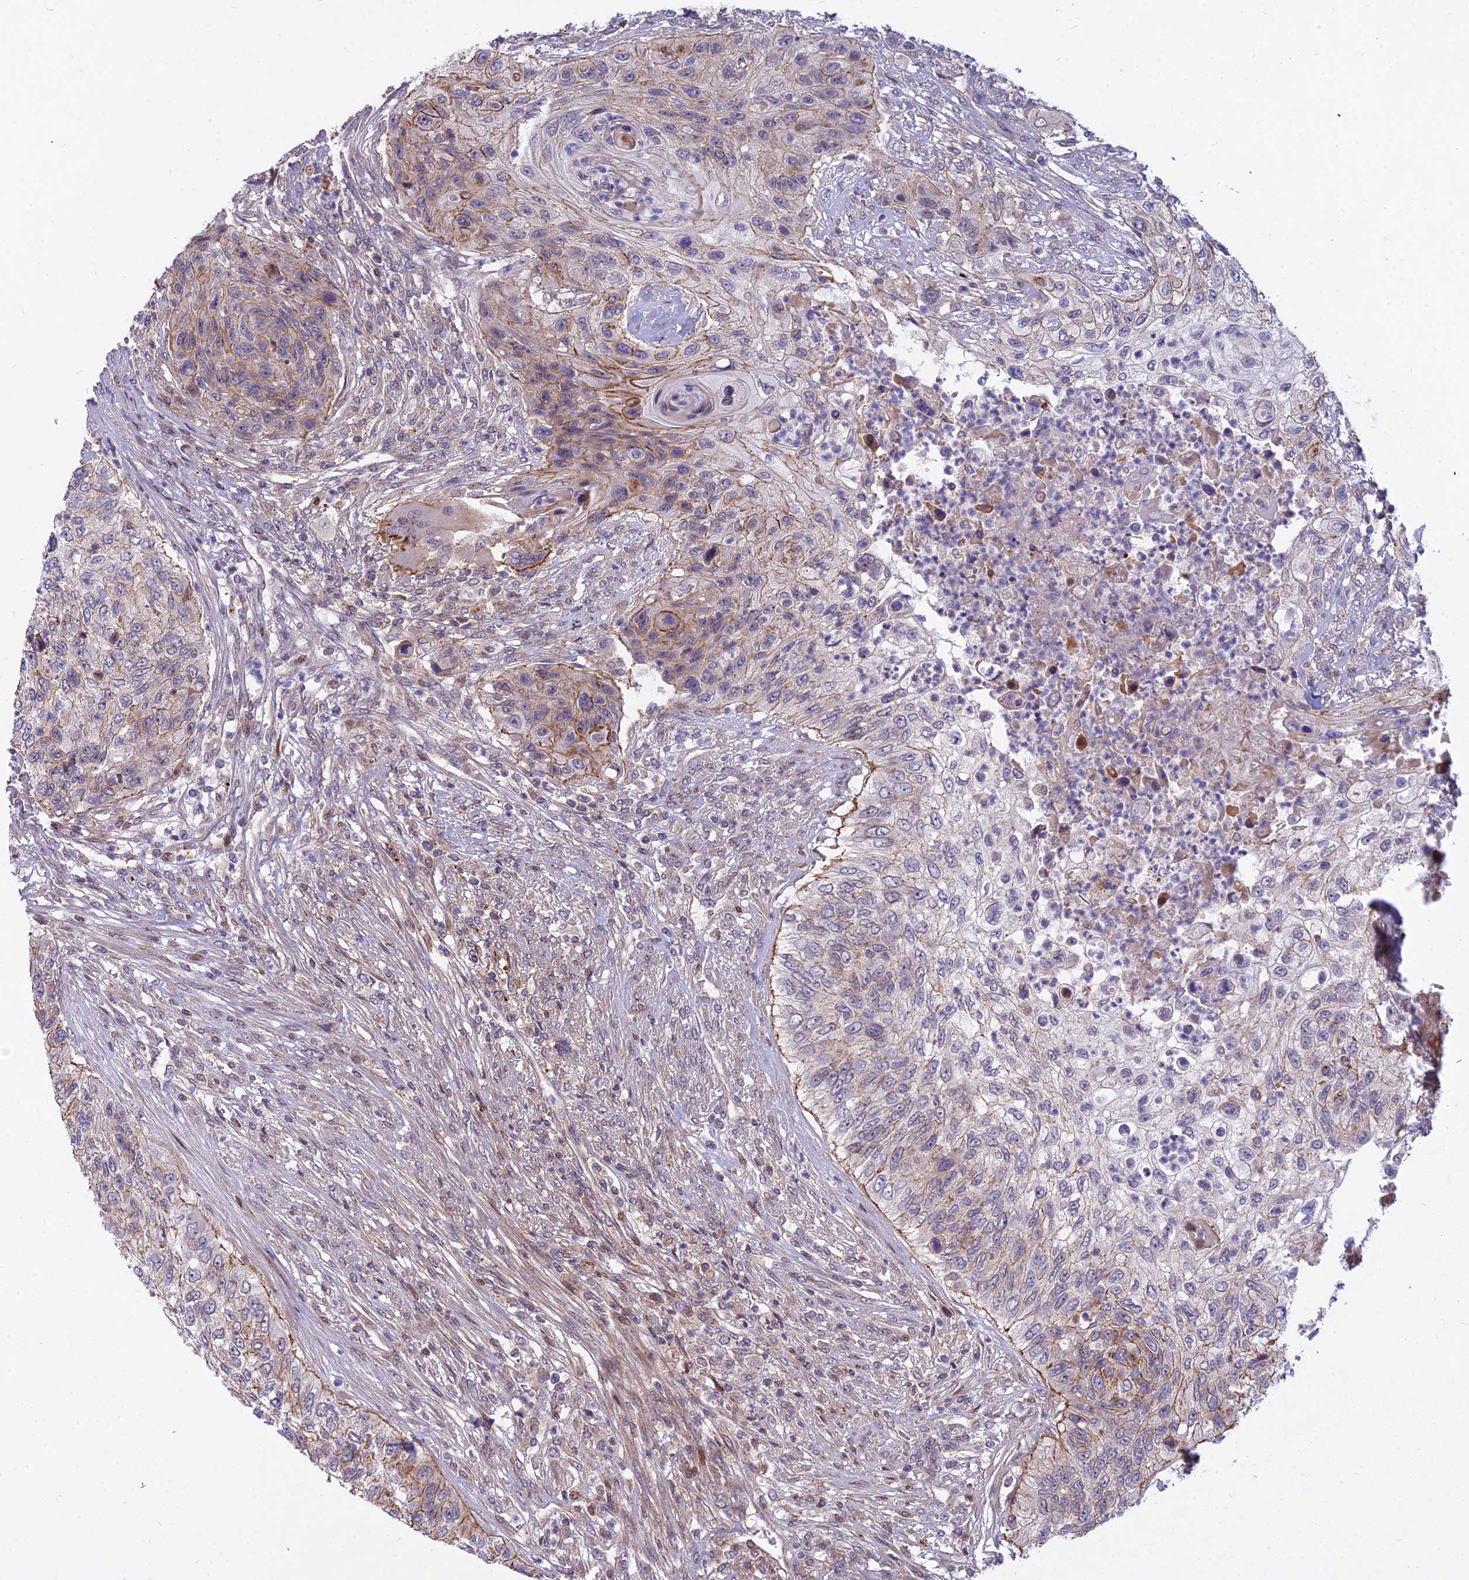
{"staining": {"intensity": "moderate", "quantity": "25%-75%", "location": "cytoplasmic/membranous"}, "tissue": "urothelial cancer", "cell_type": "Tumor cells", "image_type": "cancer", "snomed": [{"axis": "morphology", "description": "Urothelial carcinoma, High grade"}, {"axis": "topography", "description": "Urinary bladder"}], "caption": "Protein staining of urothelial carcinoma (high-grade) tissue shows moderate cytoplasmic/membranous staining in about 25%-75% of tumor cells.", "gene": "GLYATL3", "patient": {"sex": "female", "age": 60}}